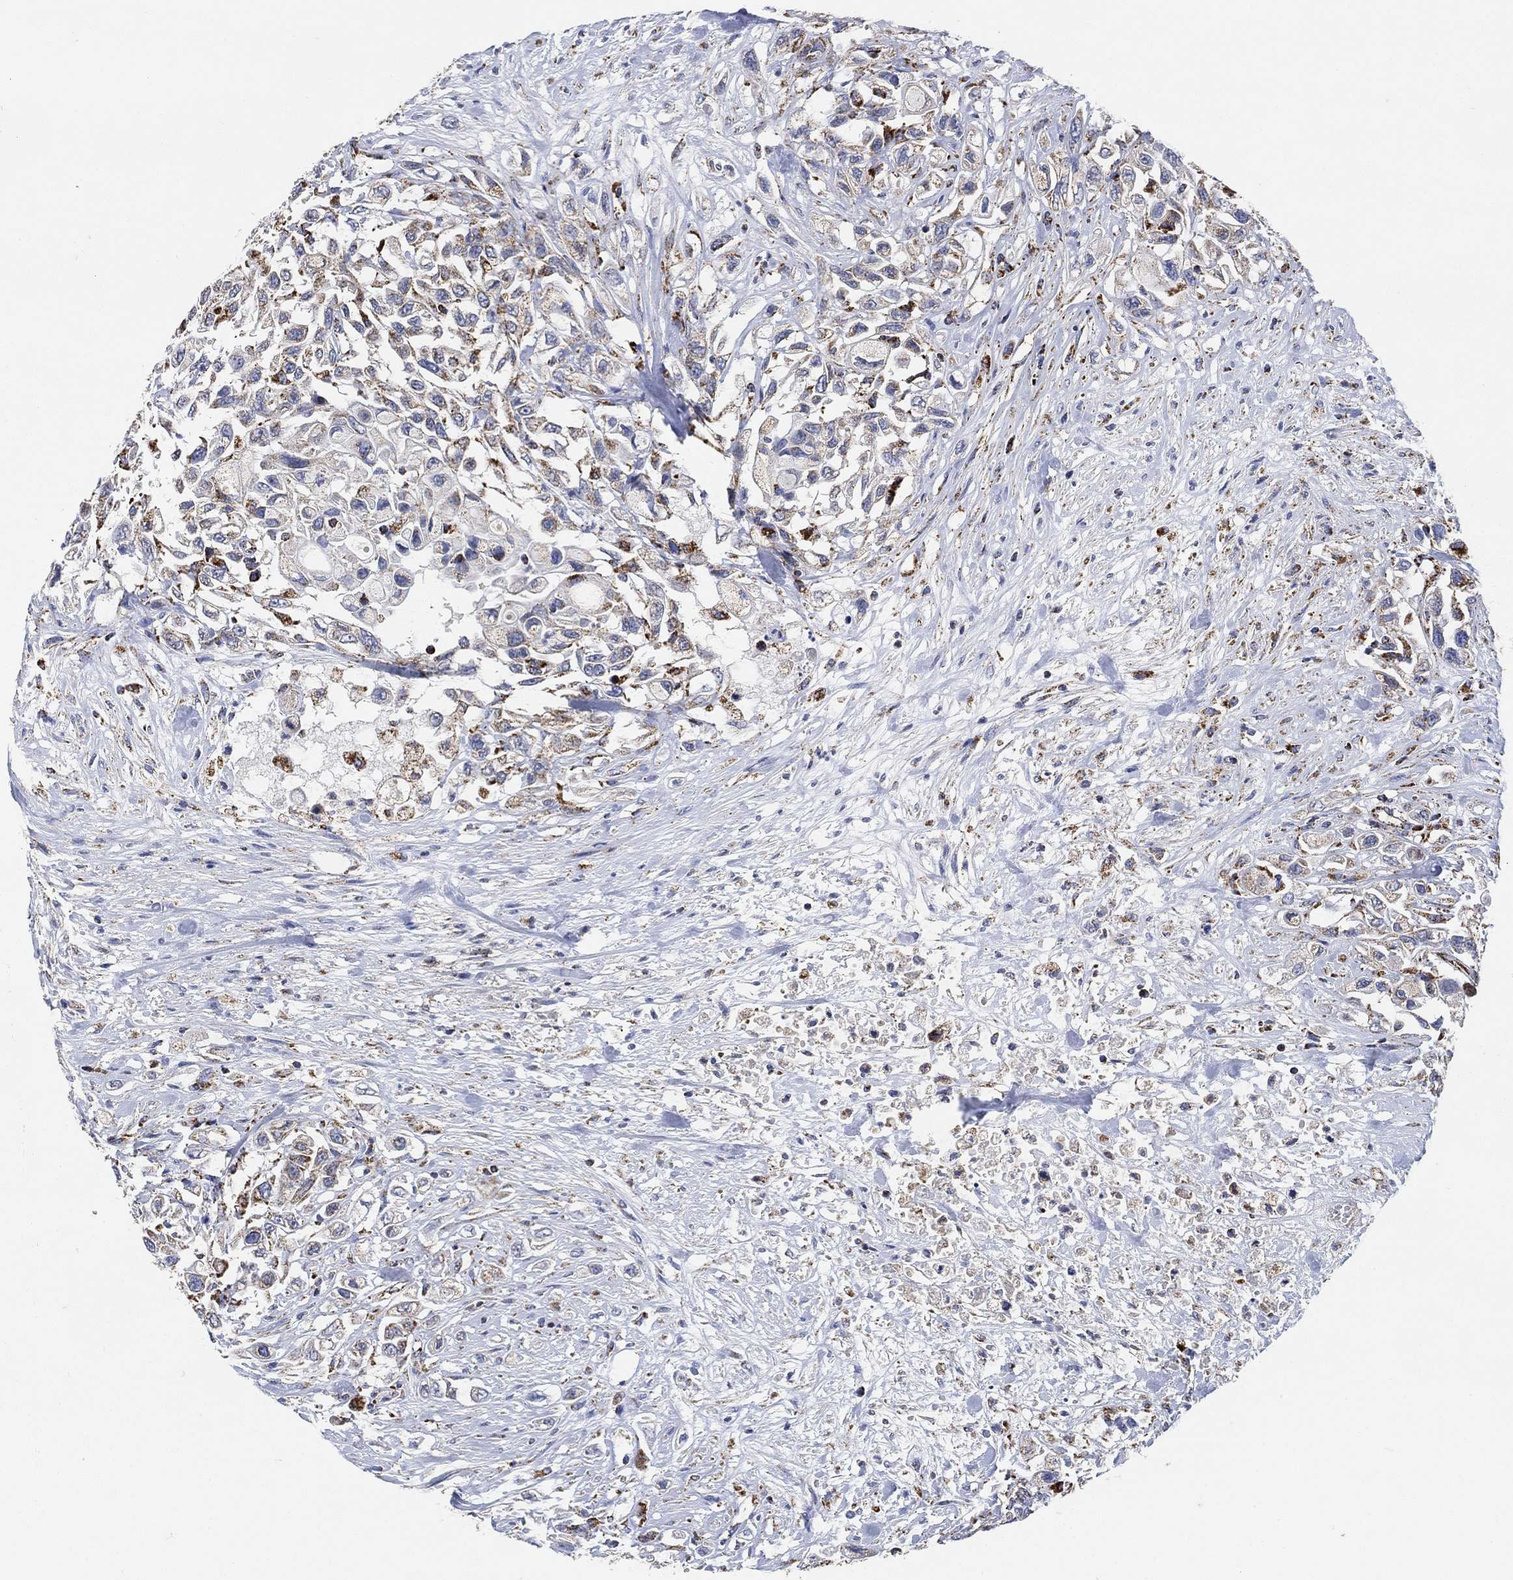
{"staining": {"intensity": "moderate", "quantity": "<25%", "location": "cytoplasmic/membranous"}, "tissue": "urothelial cancer", "cell_type": "Tumor cells", "image_type": "cancer", "snomed": [{"axis": "morphology", "description": "Urothelial carcinoma, High grade"}, {"axis": "topography", "description": "Urinary bladder"}], "caption": "The histopathology image displays a brown stain indicating the presence of a protein in the cytoplasmic/membranous of tumor cells in urothelial cancer. (Brightfield microscopy of DAB IHC at high magnification).", "gene": "NDUFS3", "patient": {"sex": "female", "age": 56}}